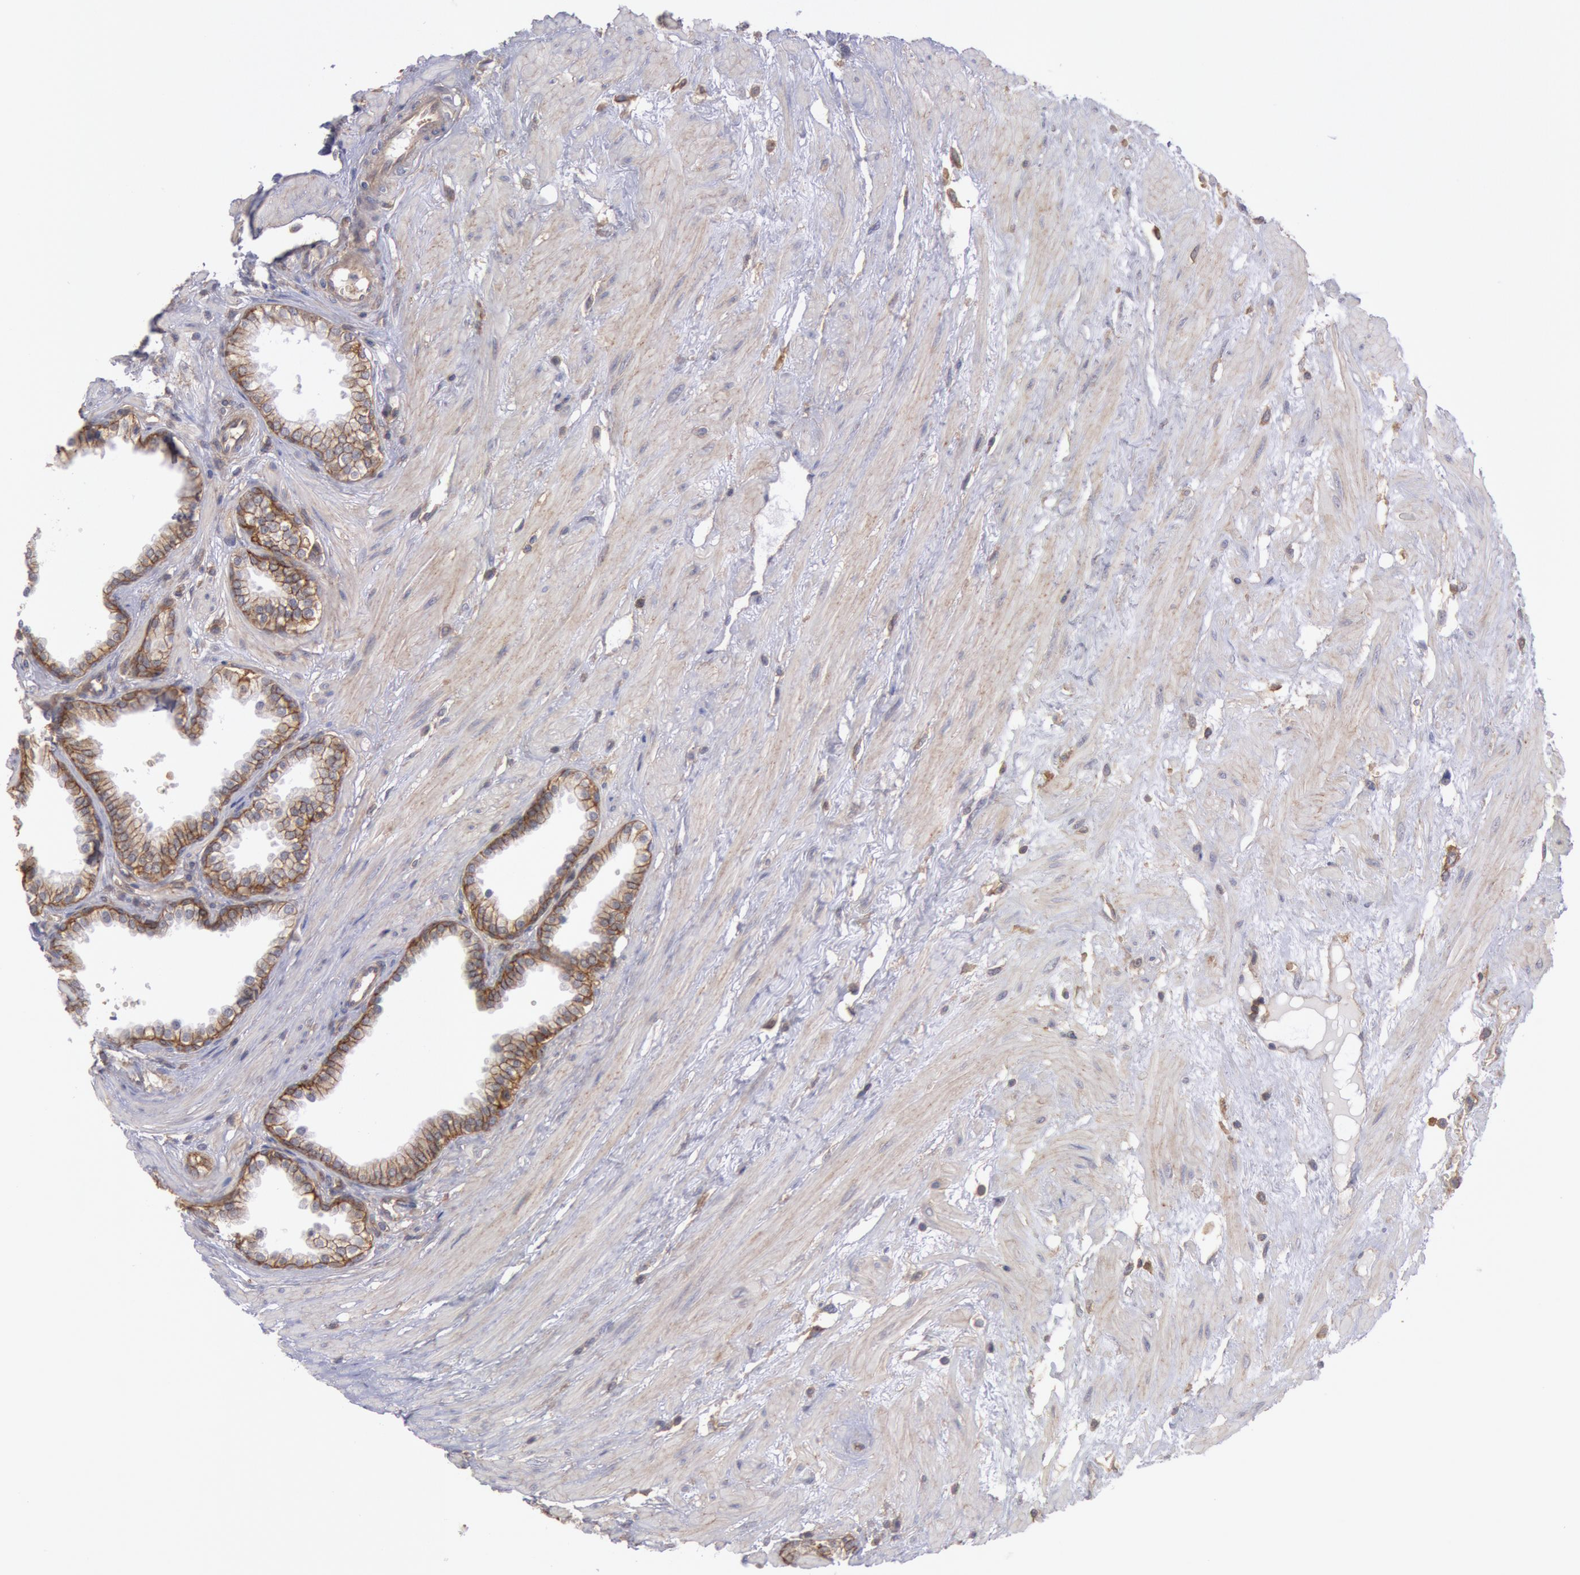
{"staining": {"intensity": "strong", "quantity": ">75%", "location": "cytoplasmic/membranous"}, "tissue": "prostate", "cell_type": "Glandular cells", "image_type": "normal", "snomed": [{"axis": "morphology", "description": "Normal tissue, NOS"}, {"axis": "topography", "description": "Prostate"}], "caption": "The photomicrograph exhibits staining of unremarkable prostate, revealing strong cytoplasmic/membranous protein expression (brown color) within glandular cells. The protein of interest is stained brown, and the nuclei are stained in blue (DAB IHC with brightfield microscopy, high magnification).", "gene": "STX4", "patient": {"sex": "male", "age": 64}}